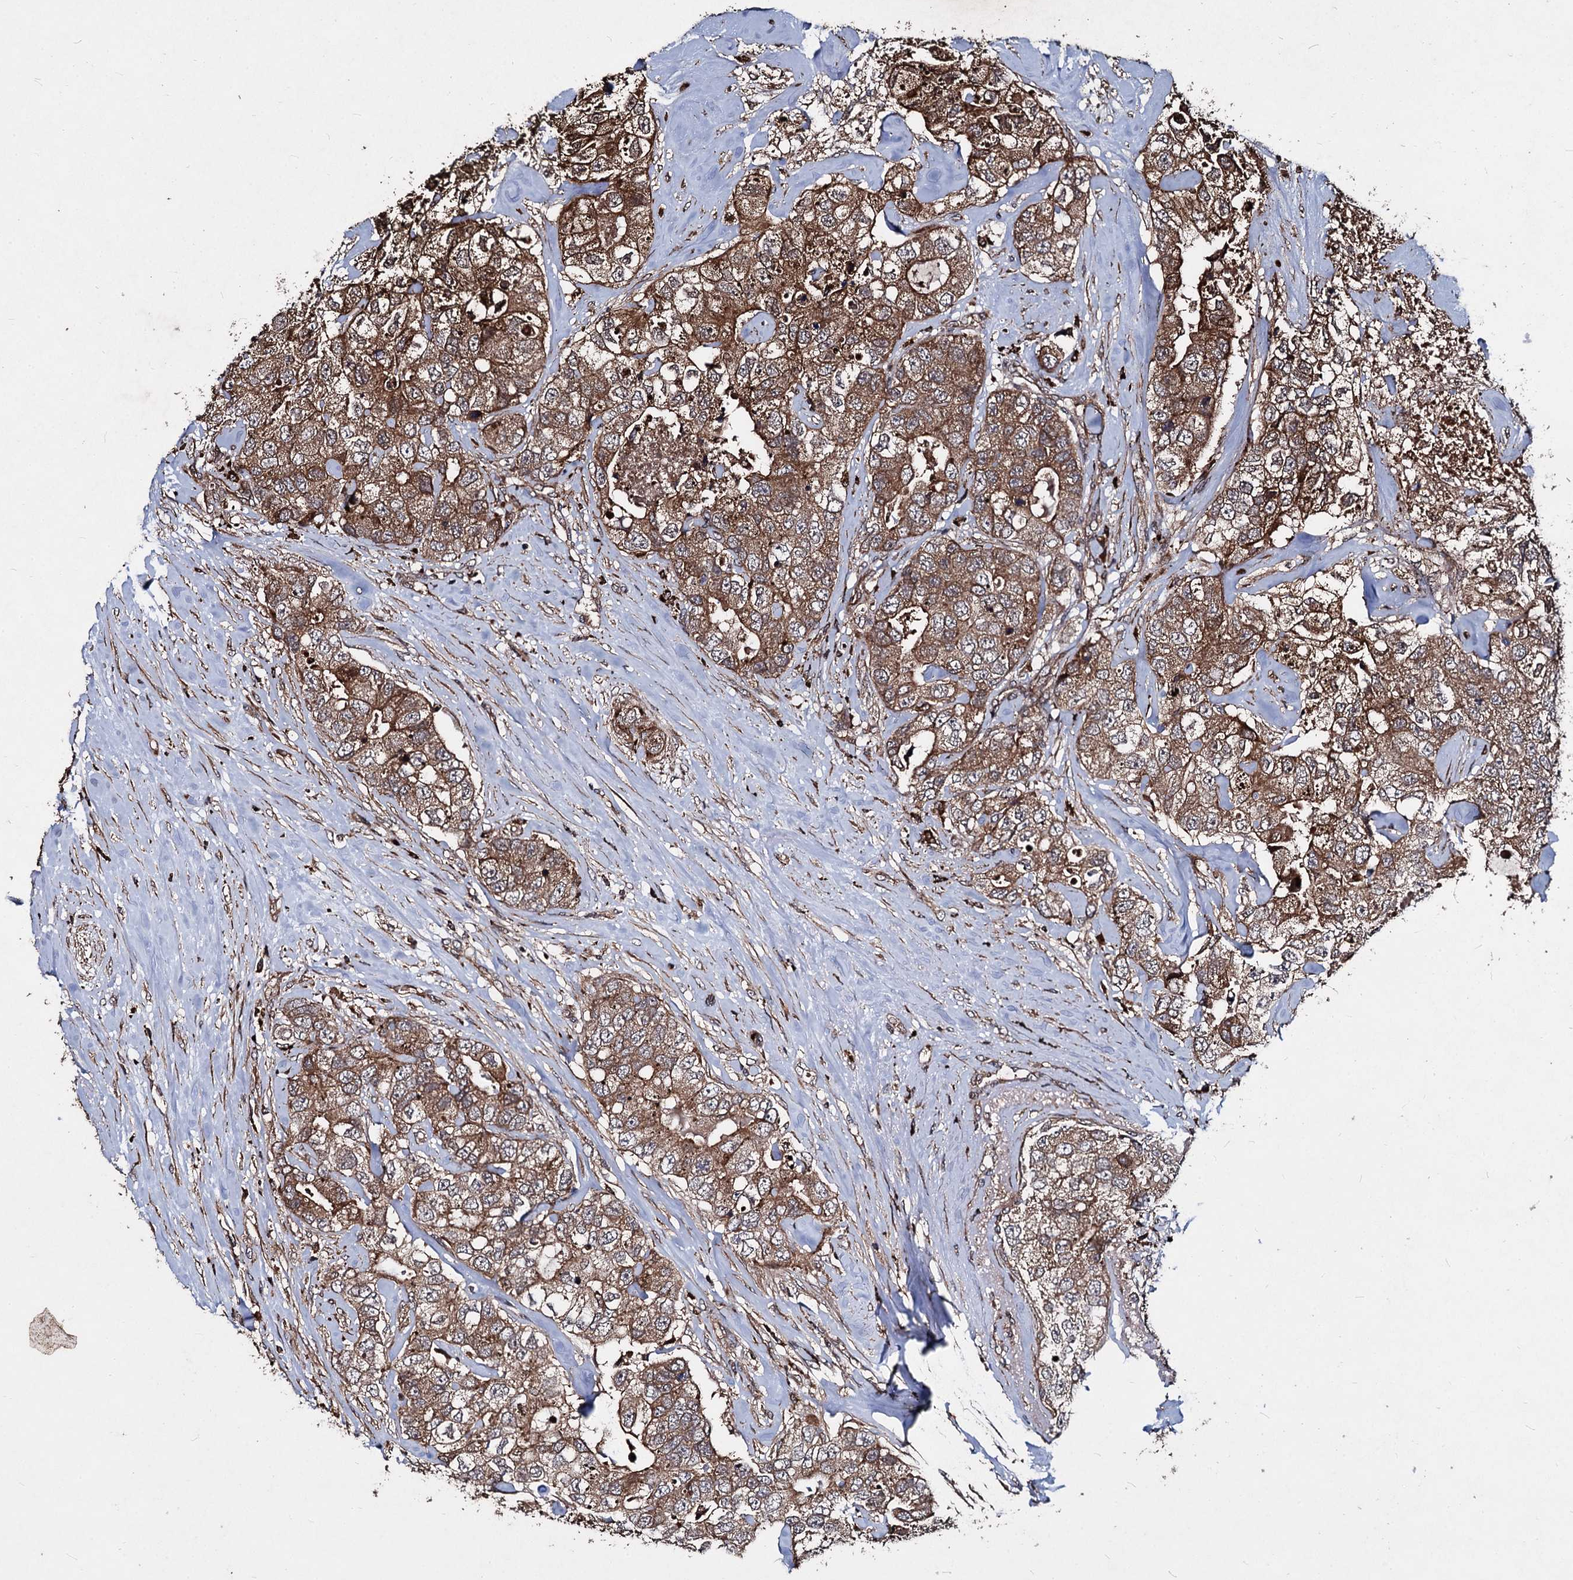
{"staining": {"intensity": "moderate", "quantity": ">75%", "location": "cytoplasmic/membranous"}, "tissue": "breast cancer", "cell_type": "Tumor cells", "image_type": "cancer", "snomed": [{"axis": "morphology", "description": "Duct carcinoma"}, {"axis": "topography", "description": "Breast"}], "caption": "The photomicrograph displays immunohistochemical staining of intraductal carcinoma (breast). There is moderate cytoplasmic/membranous staining is seen in approximately >75% of tumor cells.", "gene": "BCL2L2", "patient": {"sex": "female", "age": 62}}